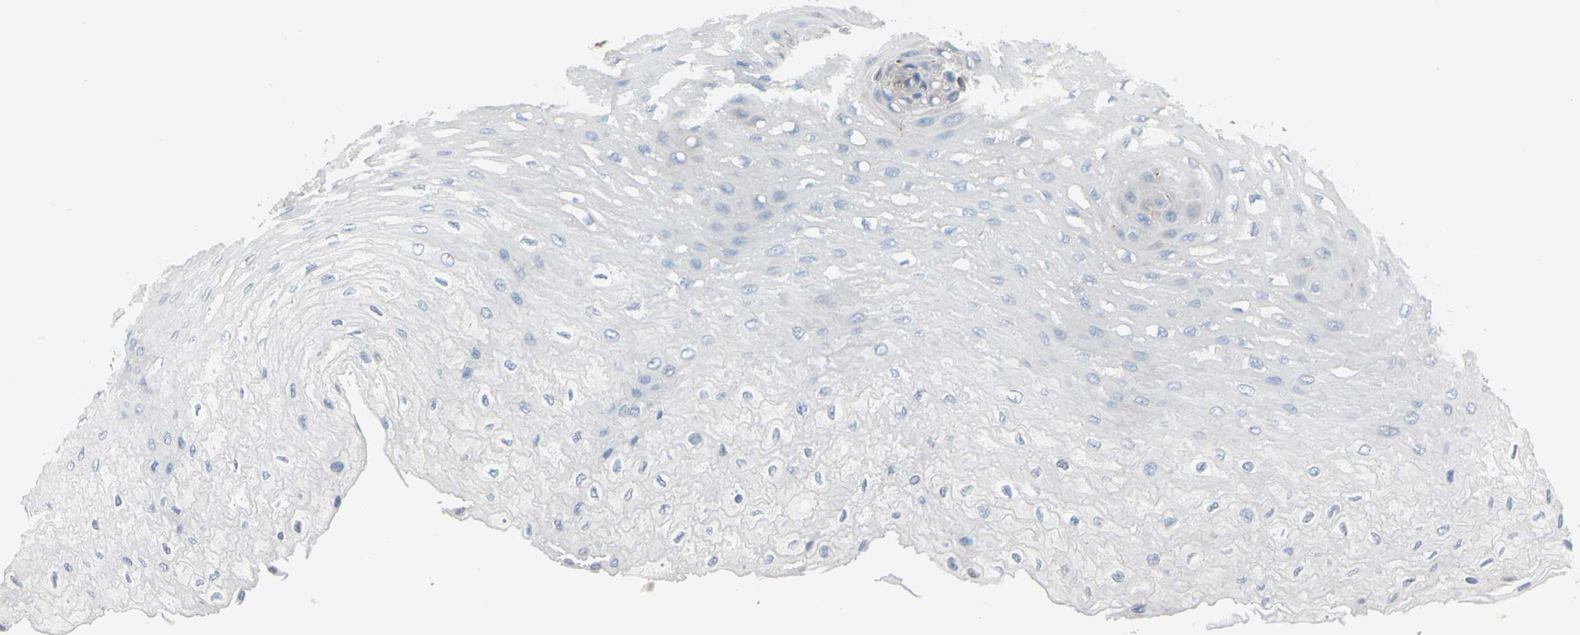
{"staining": {"intensity": "moderate", "quantity": "<25%", "location": "cytoplasmic/membranous"}, "tissue": "esophagus", "cell_type": "Squamous epithelial cells", "image_type": "normal", "snomed": [{"axis": "morphology", "description": "Normal tissue, NOS"}, {"axis": "topography", "description": "Esophagus"}], "caption": "A photomicrograph of human esophagus stained for a protein displays moderate cytoplasmic/membranous brown staining in squamous epithelial cells. Using DAB (brown) and hematoxylin (blue) stains, captured at high magnification using brightfield microscopy.", "gene": "EPB41L2", "patient": {"sex": "female", "age": 72}}